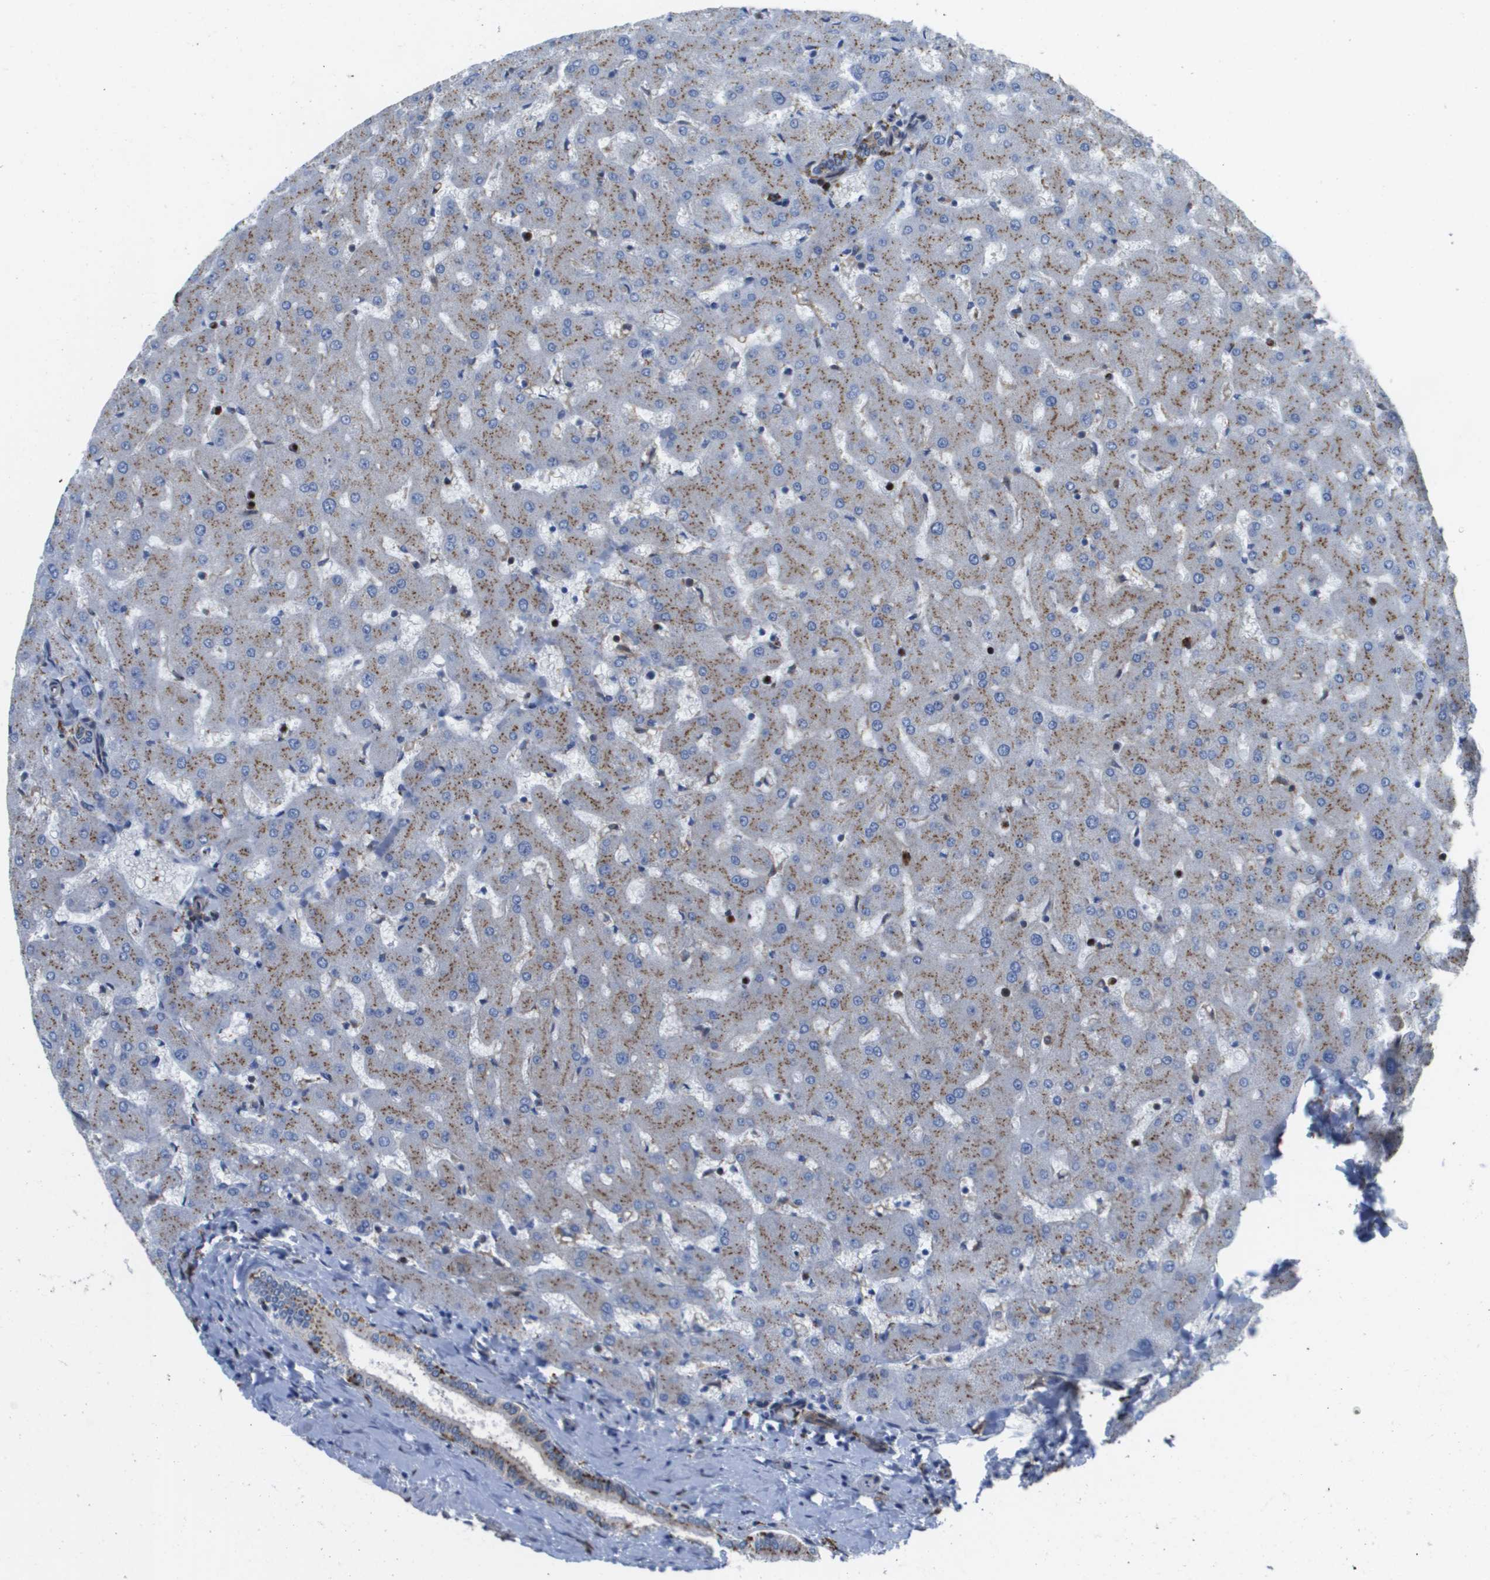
{"staining": {"intensity": "weak", "quantity": ">75%", "location": "cytoplasmic/membranous"}, "tissue": "liver", "cell_type": "Cholangiocytes", "image_type": "normal", "snomed": [{"axis": "morphology", "description": "Normal tissue, NOS"}, {"axis": "topography", "description": "Liver"}], "caption": "An immunohistochemistry (IHC) histopathology image of benign tissue is shown. Protein staining in brown labels weak cytoplasmic/membranous positivity in liver within cholangiocytes.", "gene": "SLC37A2", "patient": {"sex": "female", "age": 63}}